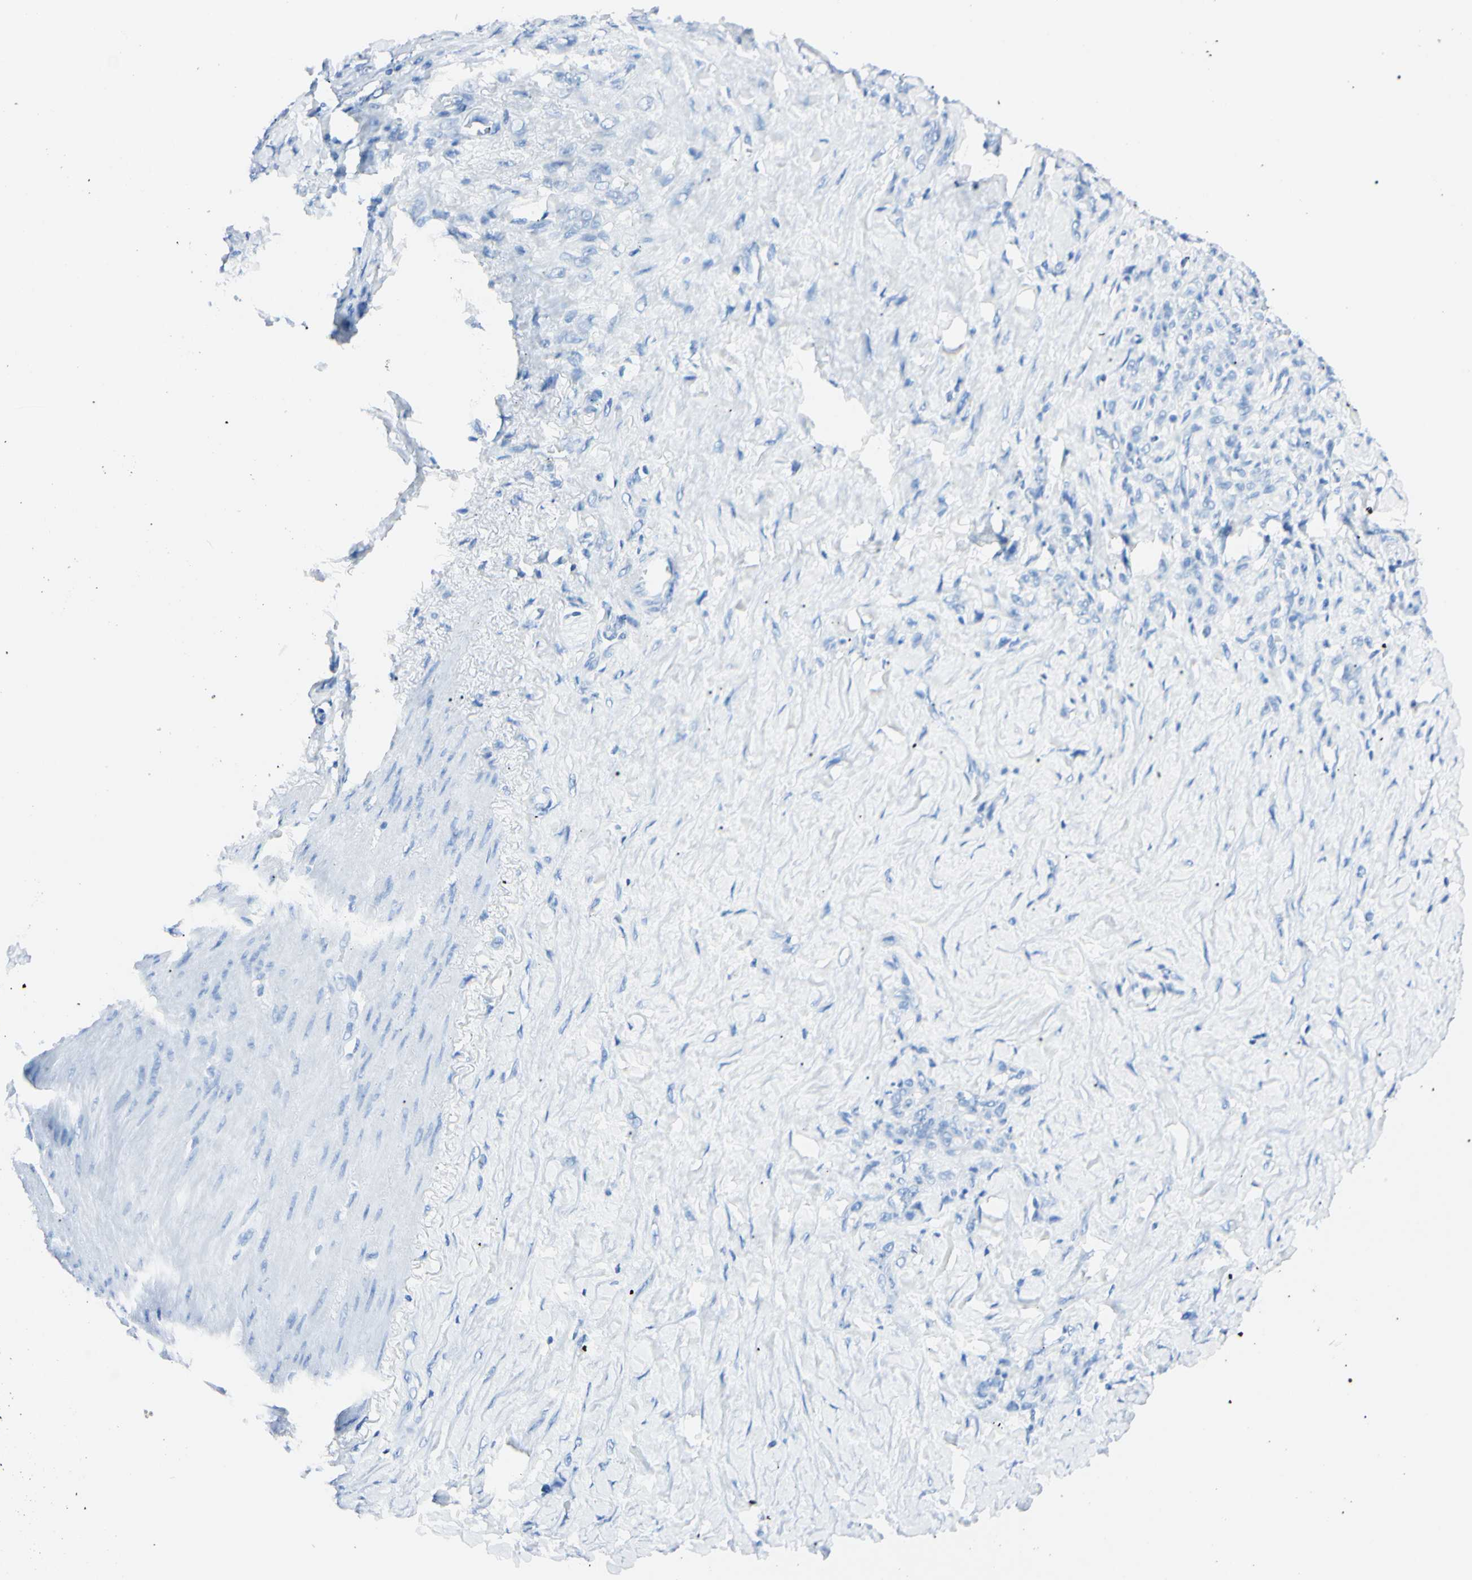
{"staining": {"intensity": "negative", "quantity": "none", "location": "none"}, "tissue": "stomach cancer", "cell_type": "Tumor cells", "image_type": "cancer", "snomed": [{"axis": "morphology", "description": "Adenocarcinoma, NOS"}, {"axis": "topography", "description": "Stomach"}], "caption": "This is an immunohistochemistry image of stomach cancer. There is no staining in tumor cells.", "gene": "FOLH1", "patient": {"sex": "male", "age": 82}}